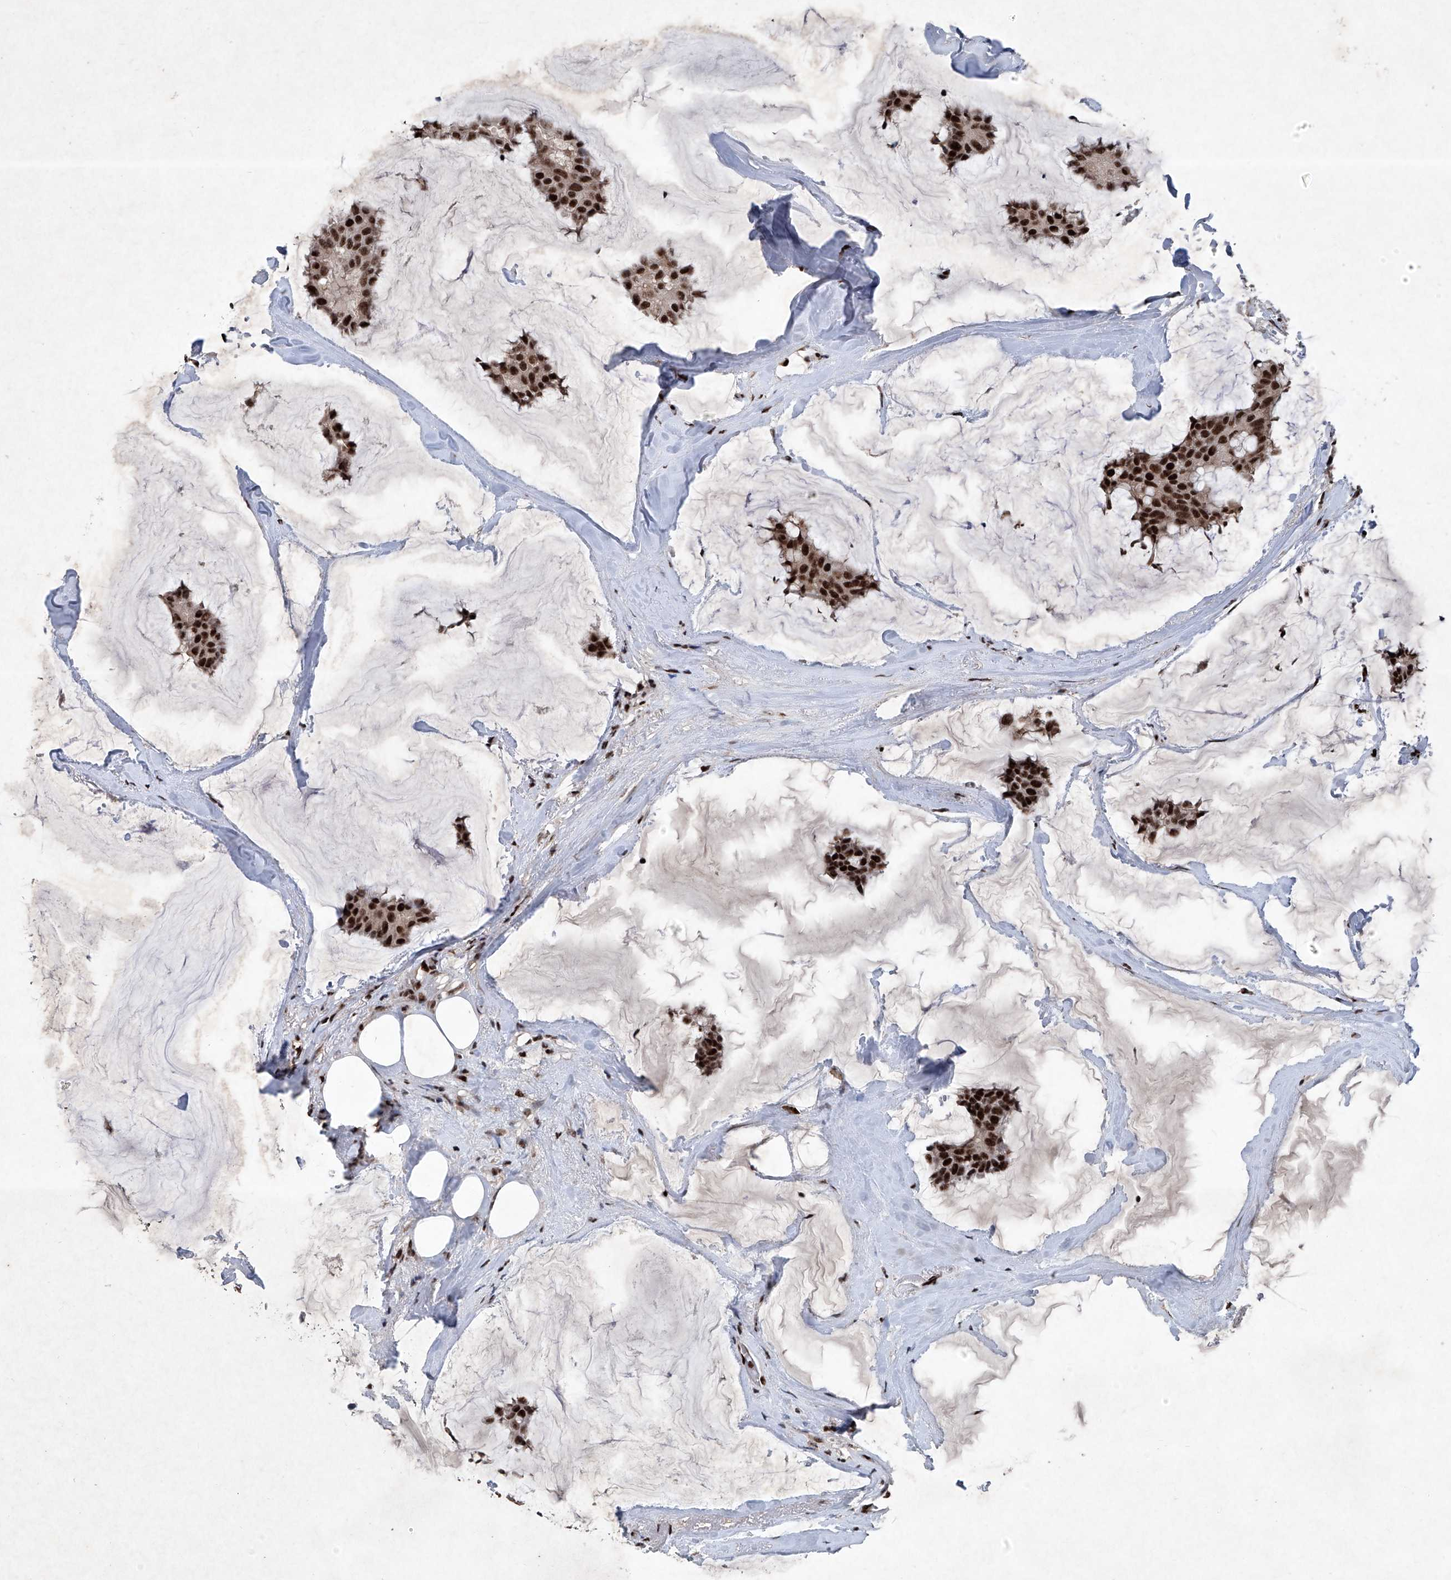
{"staining": {"intensity": "strong", "quantity": ">75%", "location": "nuclear"}, "tissue": "breast cancer", "cell_type": "Tumor cells", "image_type": "cancer", "snomed": [{"axis": "morphology", "description": "Duct carcinoma"}, {"axis": "topography", "description": "Breast"}], "caption": "The image shows staining of infiltrating ductal carcinoma (breast), revealing strong nuclear protein positivity (brown color) within tumor cells. (DAB = brown stain, brightfield microscopy at high magnification).", "gene": "DDX39B", "patient": {"sex": "female", "age": 93}}